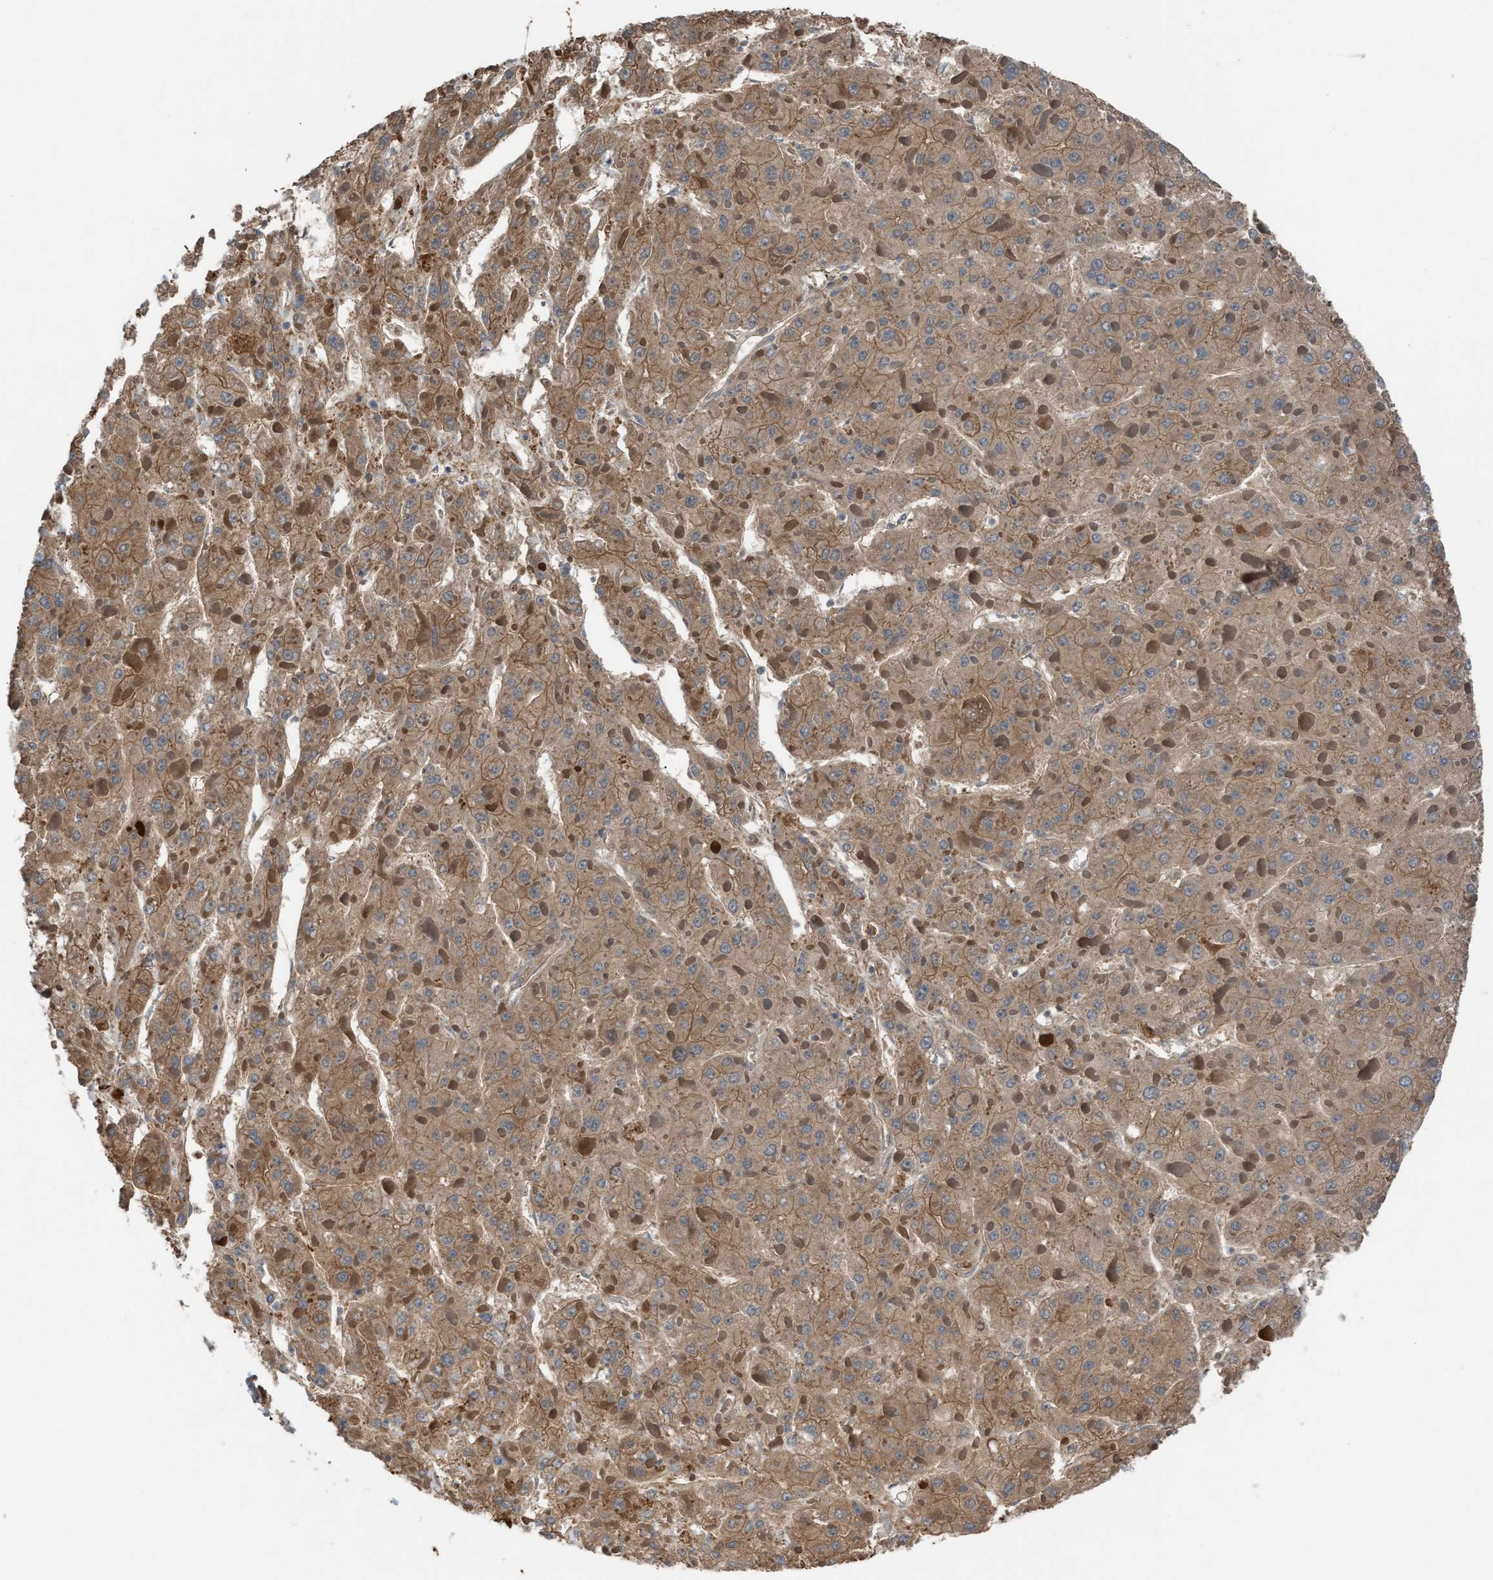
{"staining": {"intensity": "weak", "quantity": ">75%", "location": "cytoplasmic/membranous"}, "tissue": "liver cancer", "cell_type": "Tumor cells", "image_type": "cancer", "snomed": [{"axis": "morphology", "description": "Carcinoma, Hepatocellular, NOS"}, {"axis": "topography", "description": "Liver"}], "caption": "Hepatocellular carcinoma (liver) stained for a protein (brown) reveals weak cytoplasmic/membranous positive expression in about >75% of tumor cells.", "gene": "TPK1", "patient": {"sex": "female", "age": 73}}